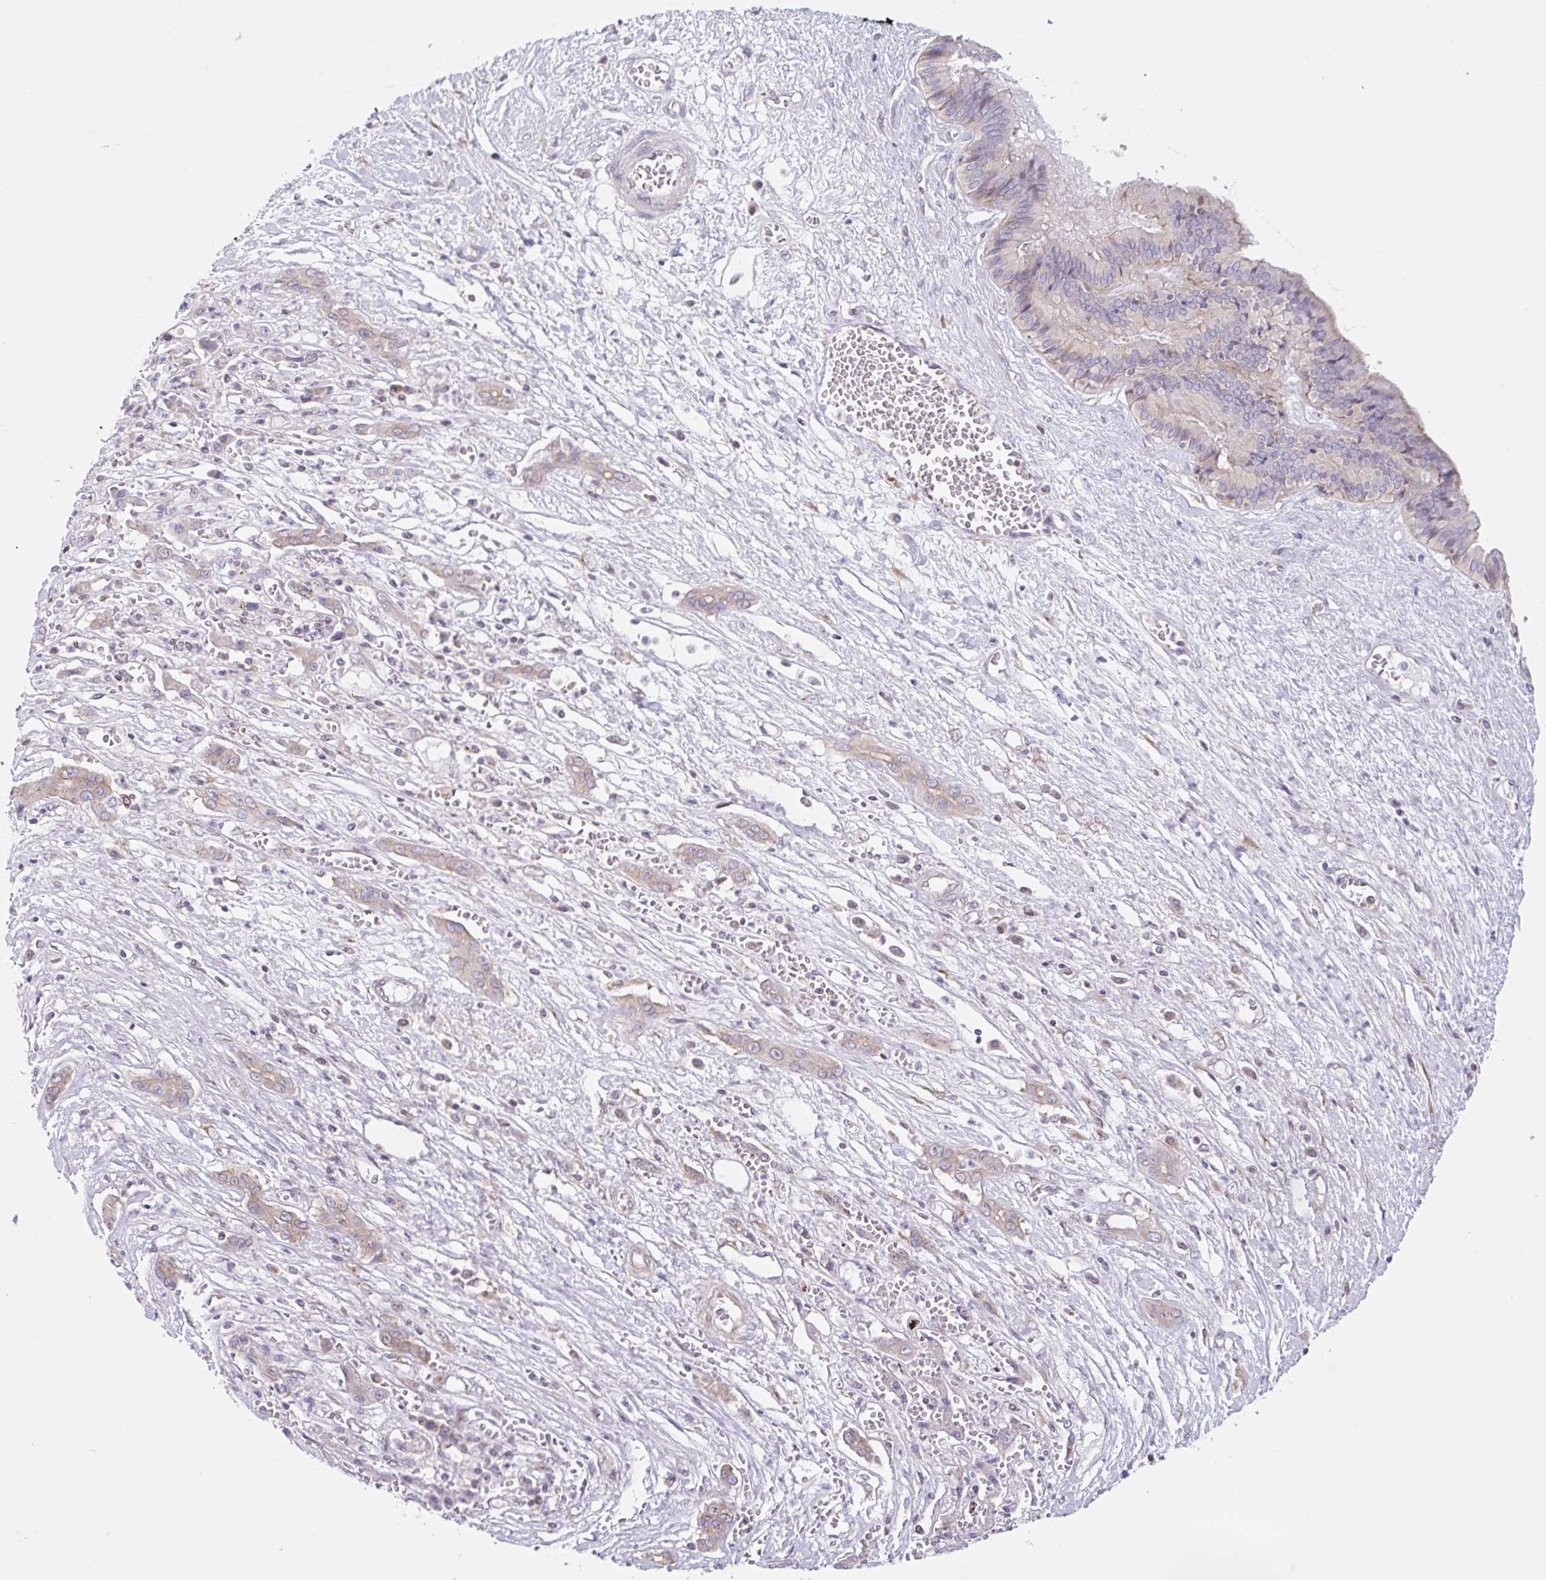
{"staining": {"intensity": "weak", "quantity": "25%-75%", "location": "cytoplasmic/membranous"}, "tissue": "liver cancer", "cell_type": "Tumor cells", "image_type": "cancer", "snomed": [{"axis": "morphology", "description": "Cholangiocarcinoma"}, {"axis": "topography", "description": "Liver"}], "caption": "IHC staining of liver cancer, which reveals low levels of weak cytoplasmic/membranous expression in approximately 25%-75% of tumor cells indicating weak cytoplasmic/membranous protein staining. The staining was performed using DAB (3,3'-diaminobenzidine) (brown) for protein detection and nuclei were counterstained in hematoxylin (blue).", "gene": "TBPL2", "patient": {"sex": "male", "age": 67}}